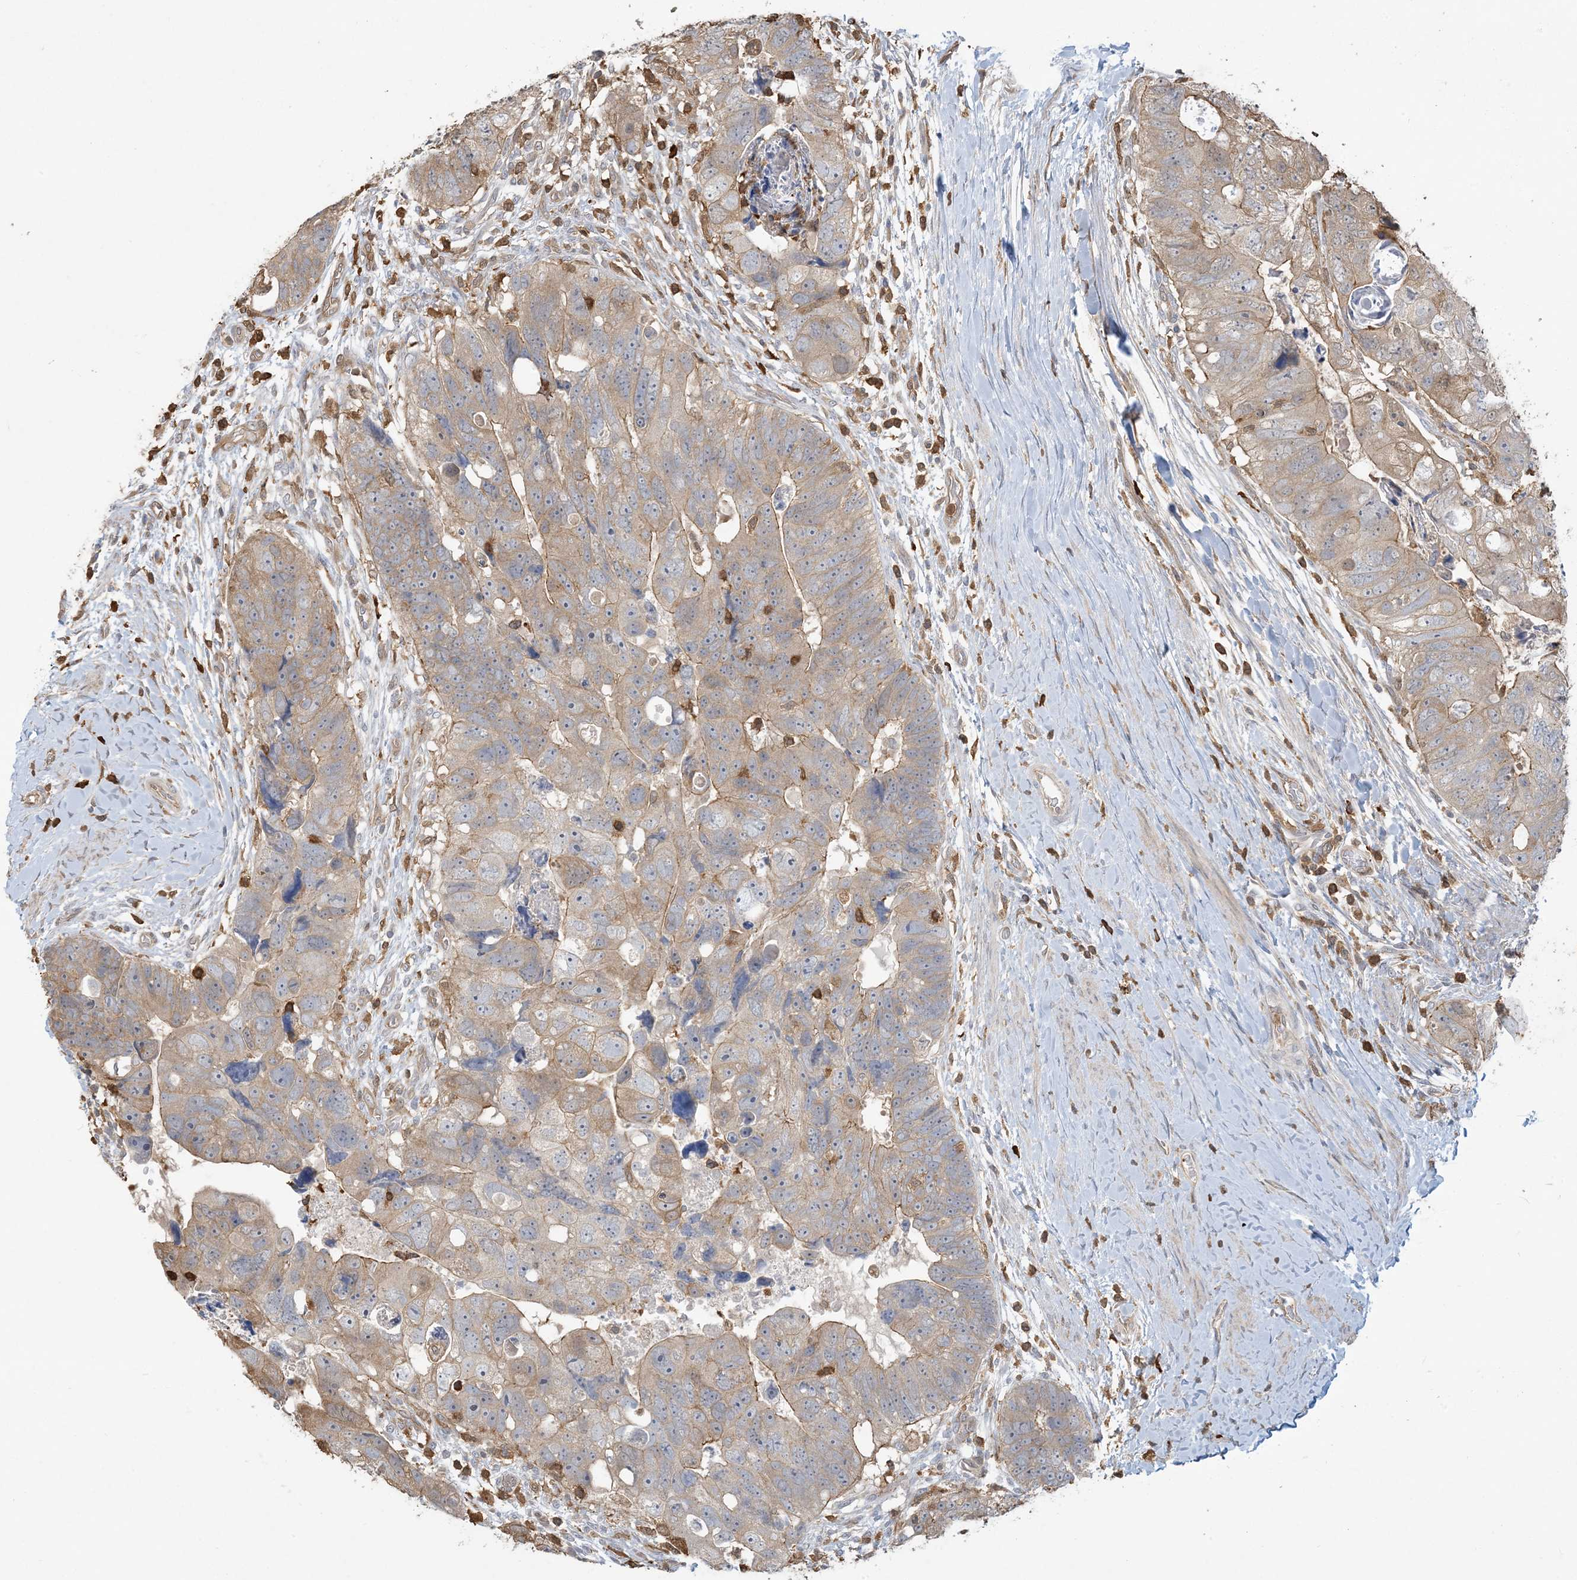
{"staining": {"intensity": "weak", "quantity": ">75%", "location": "cytoplasmic/membranous"}, "tissue": "colorectal cancer", "cell_type": "Tumor cells", "image_type": "cancer", "snomed": [{"axis": "morphology", "description": "Adenocarcinoma, NOS"}, {"axis": "topography", "description": "Rectum"}], "caption": "Adenocarcinoma (colorectal) stained with a brown dye exhibits weak cytoplasmic/membranous positive positivity in approximately >75% of tumor cells.", "gene": "TMSB4X", "patient": {"sex": "male", "age": 59}}